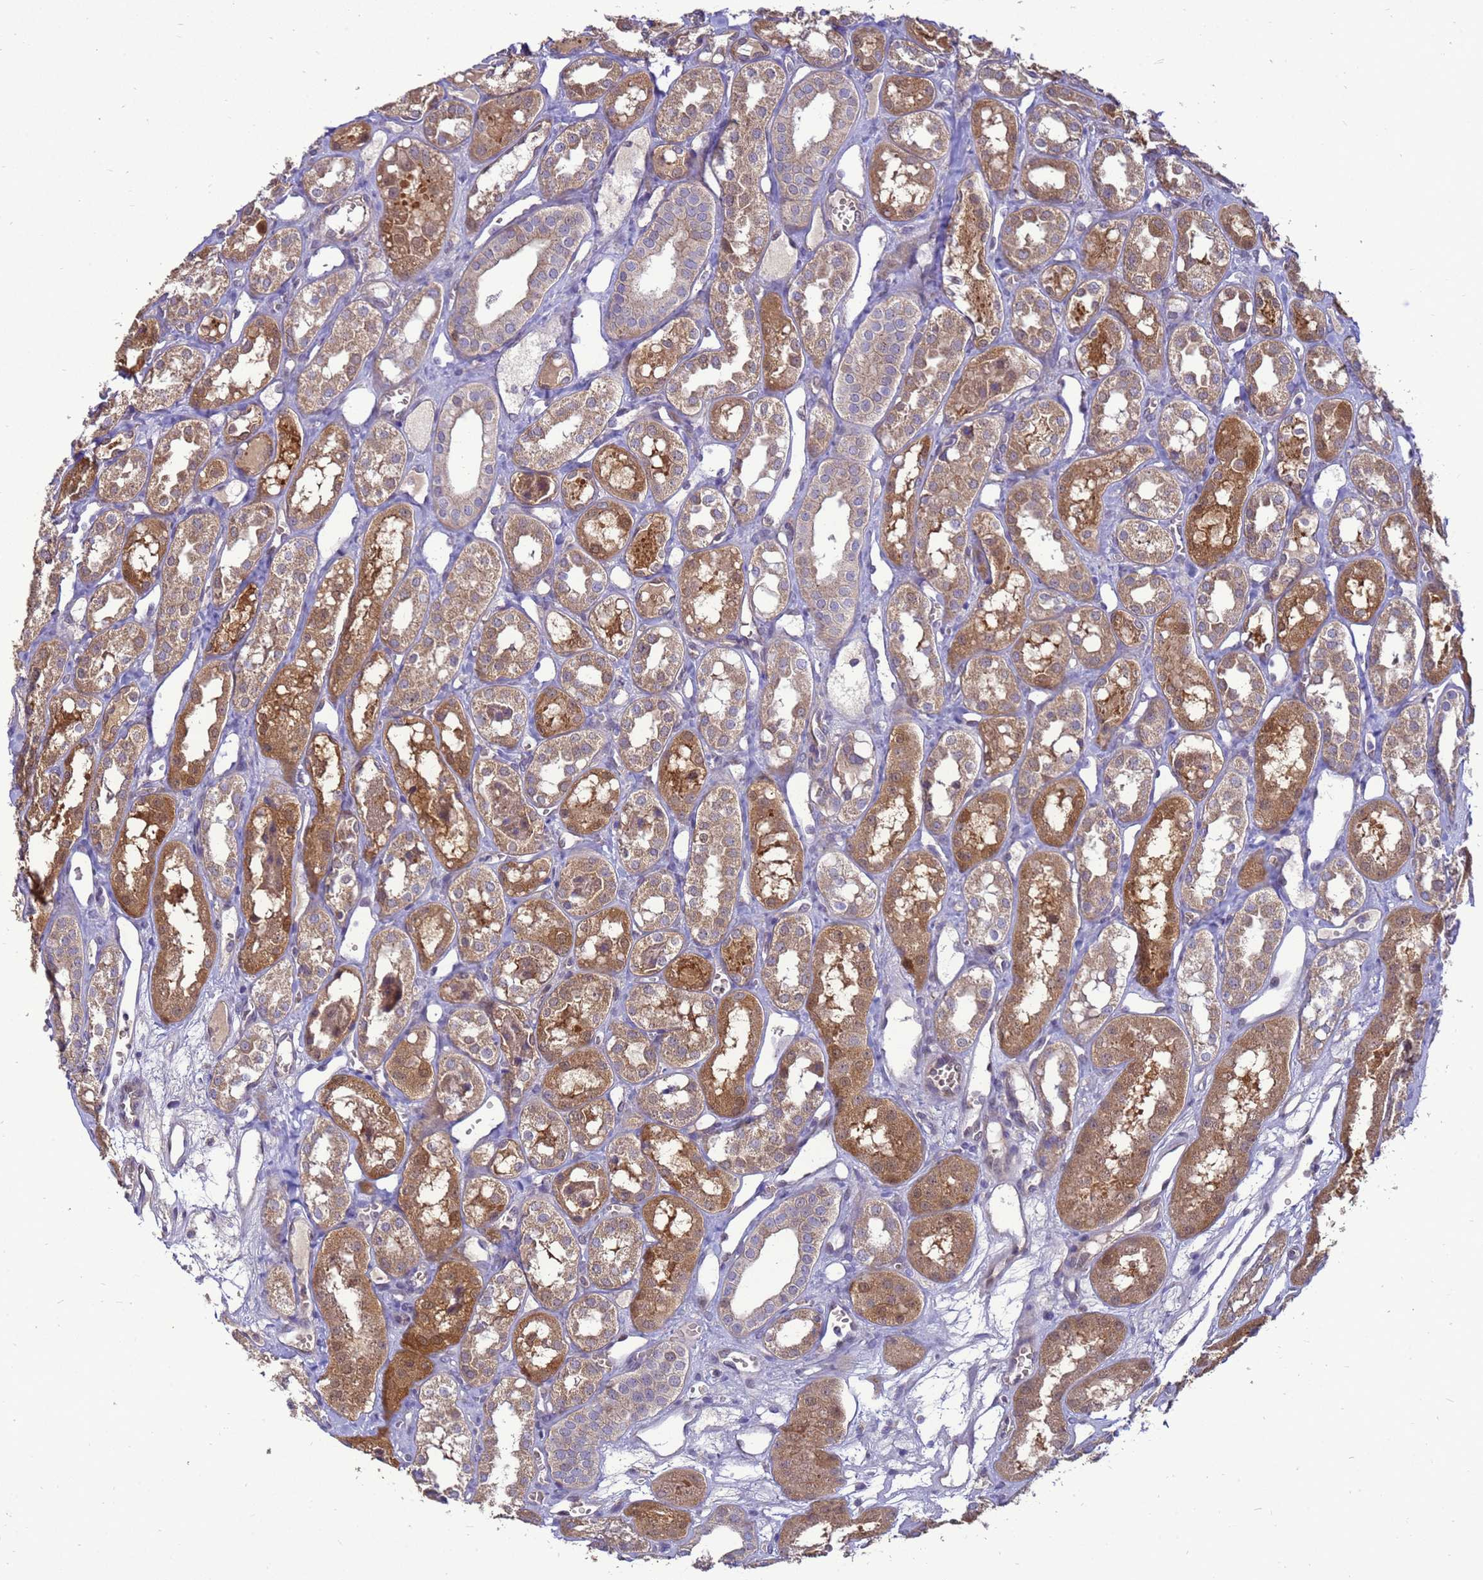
{"staining": {"intensity": "negative", "quantity": "none", "location": "none"}, "tissue": "kidney", "cell_type": "Cells in glomeruli", "image_type": "normal", "snomed": [{"axis": "morphology", "description": "Normal tissue, NOS"}, {"axis": "topography", "description": "Kidney"}], "caption": "Immunohistochemical staining of benign kidney displays no significant positivity in cells in glomeruli.", "gene": "EIF4EBP3", "patient": {"sex": "male", "age": 16}}